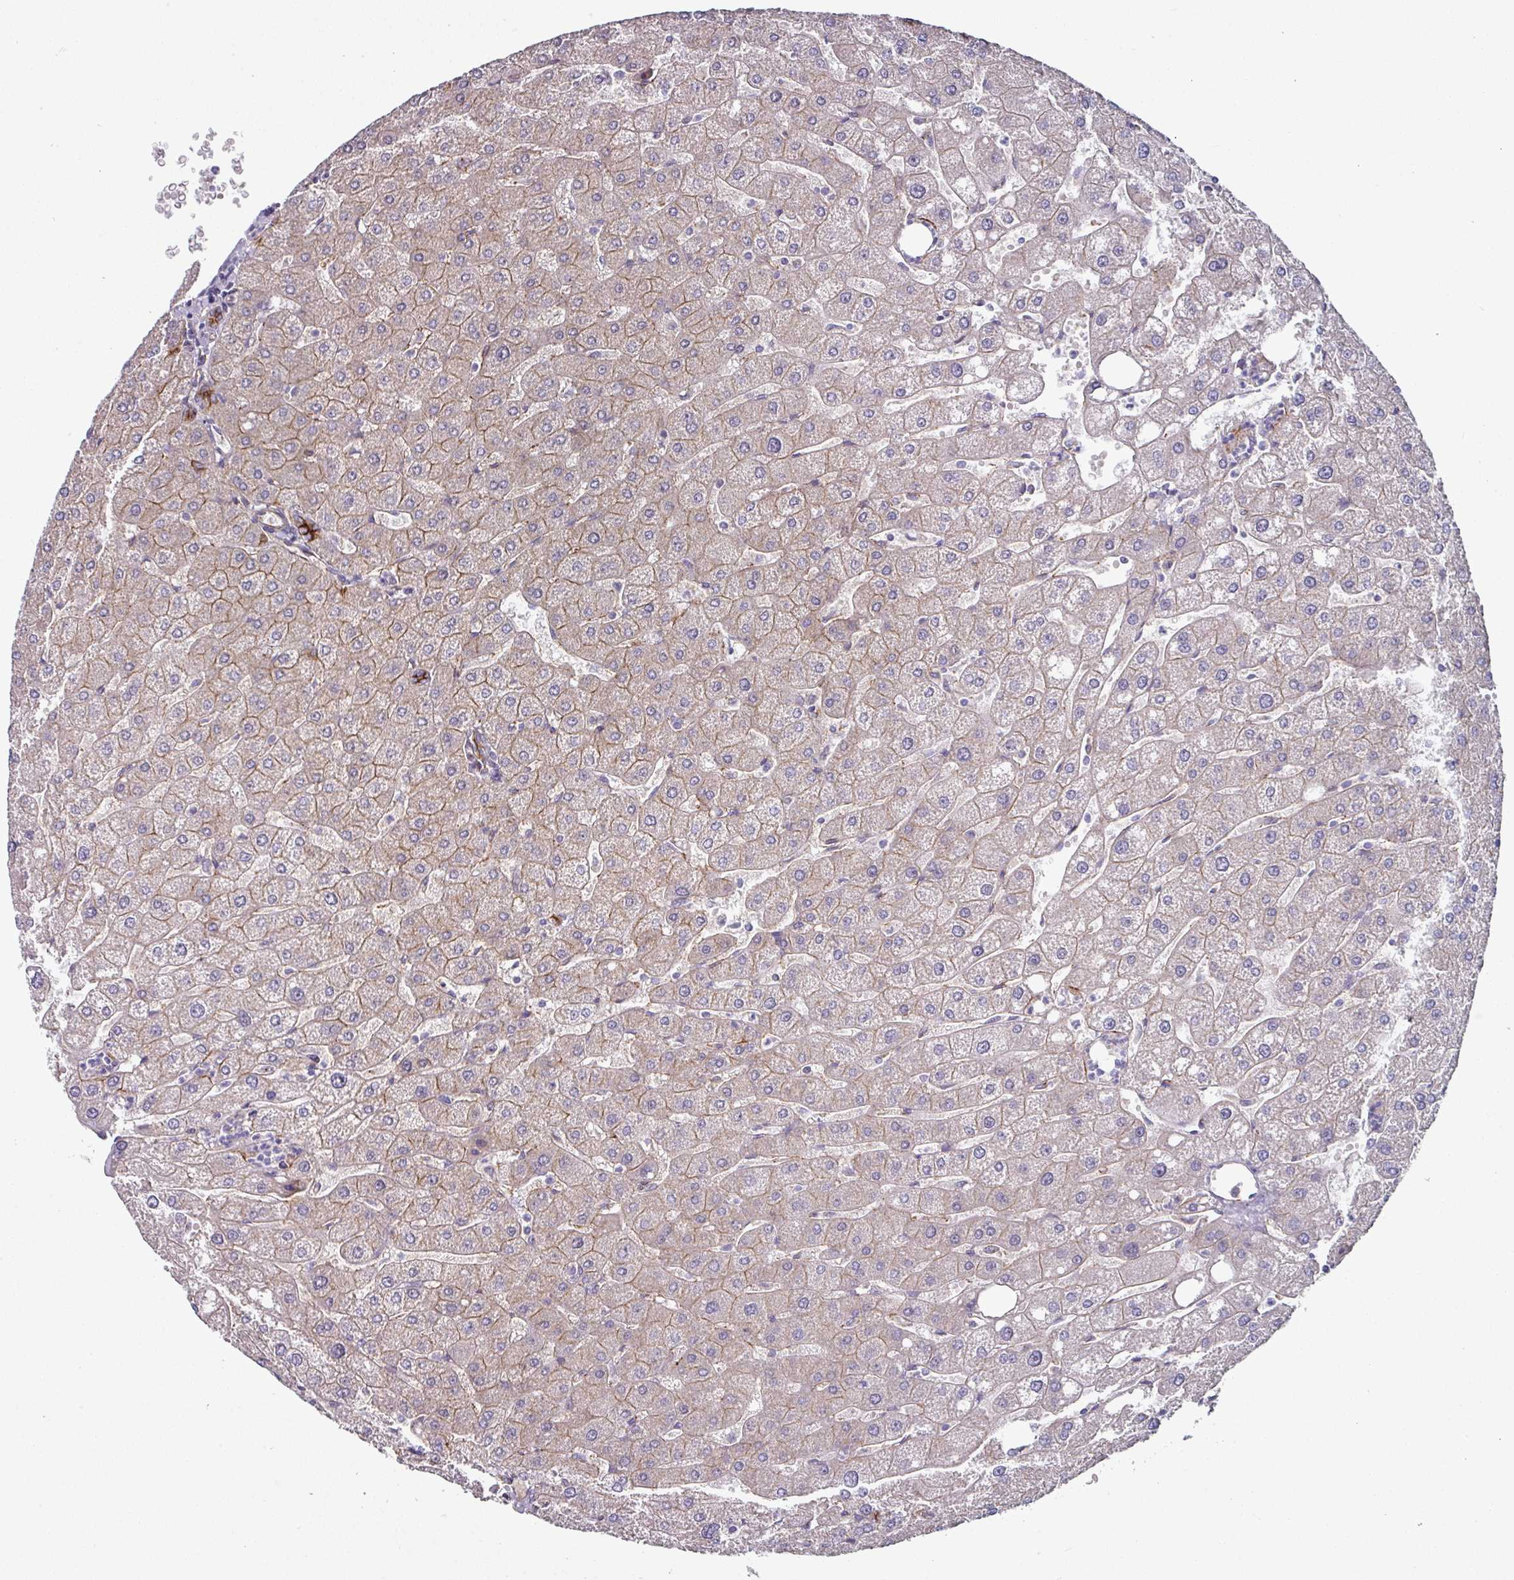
{"staining": {"intensity": "strong", "quantity": ">75%", "location": "cytoplasmic/membranous"}, "tissue": "liver", "cell_type": "Cholangiocytes", "image_type": "normal", "snomed": [{"axis": "morphology", "description": "Normal tissue, NOS"}, {"axis": "topography", "description": "Liver"}], "caption": "A high-resolution image shows immunohistochemistry staining of normal liver, which demonstrates strong cytoplasmic/membranous expression in approximately >75% of cholangiocytes.", "gene": "JUP", "patient": {"sex": "male", "age": 67}}